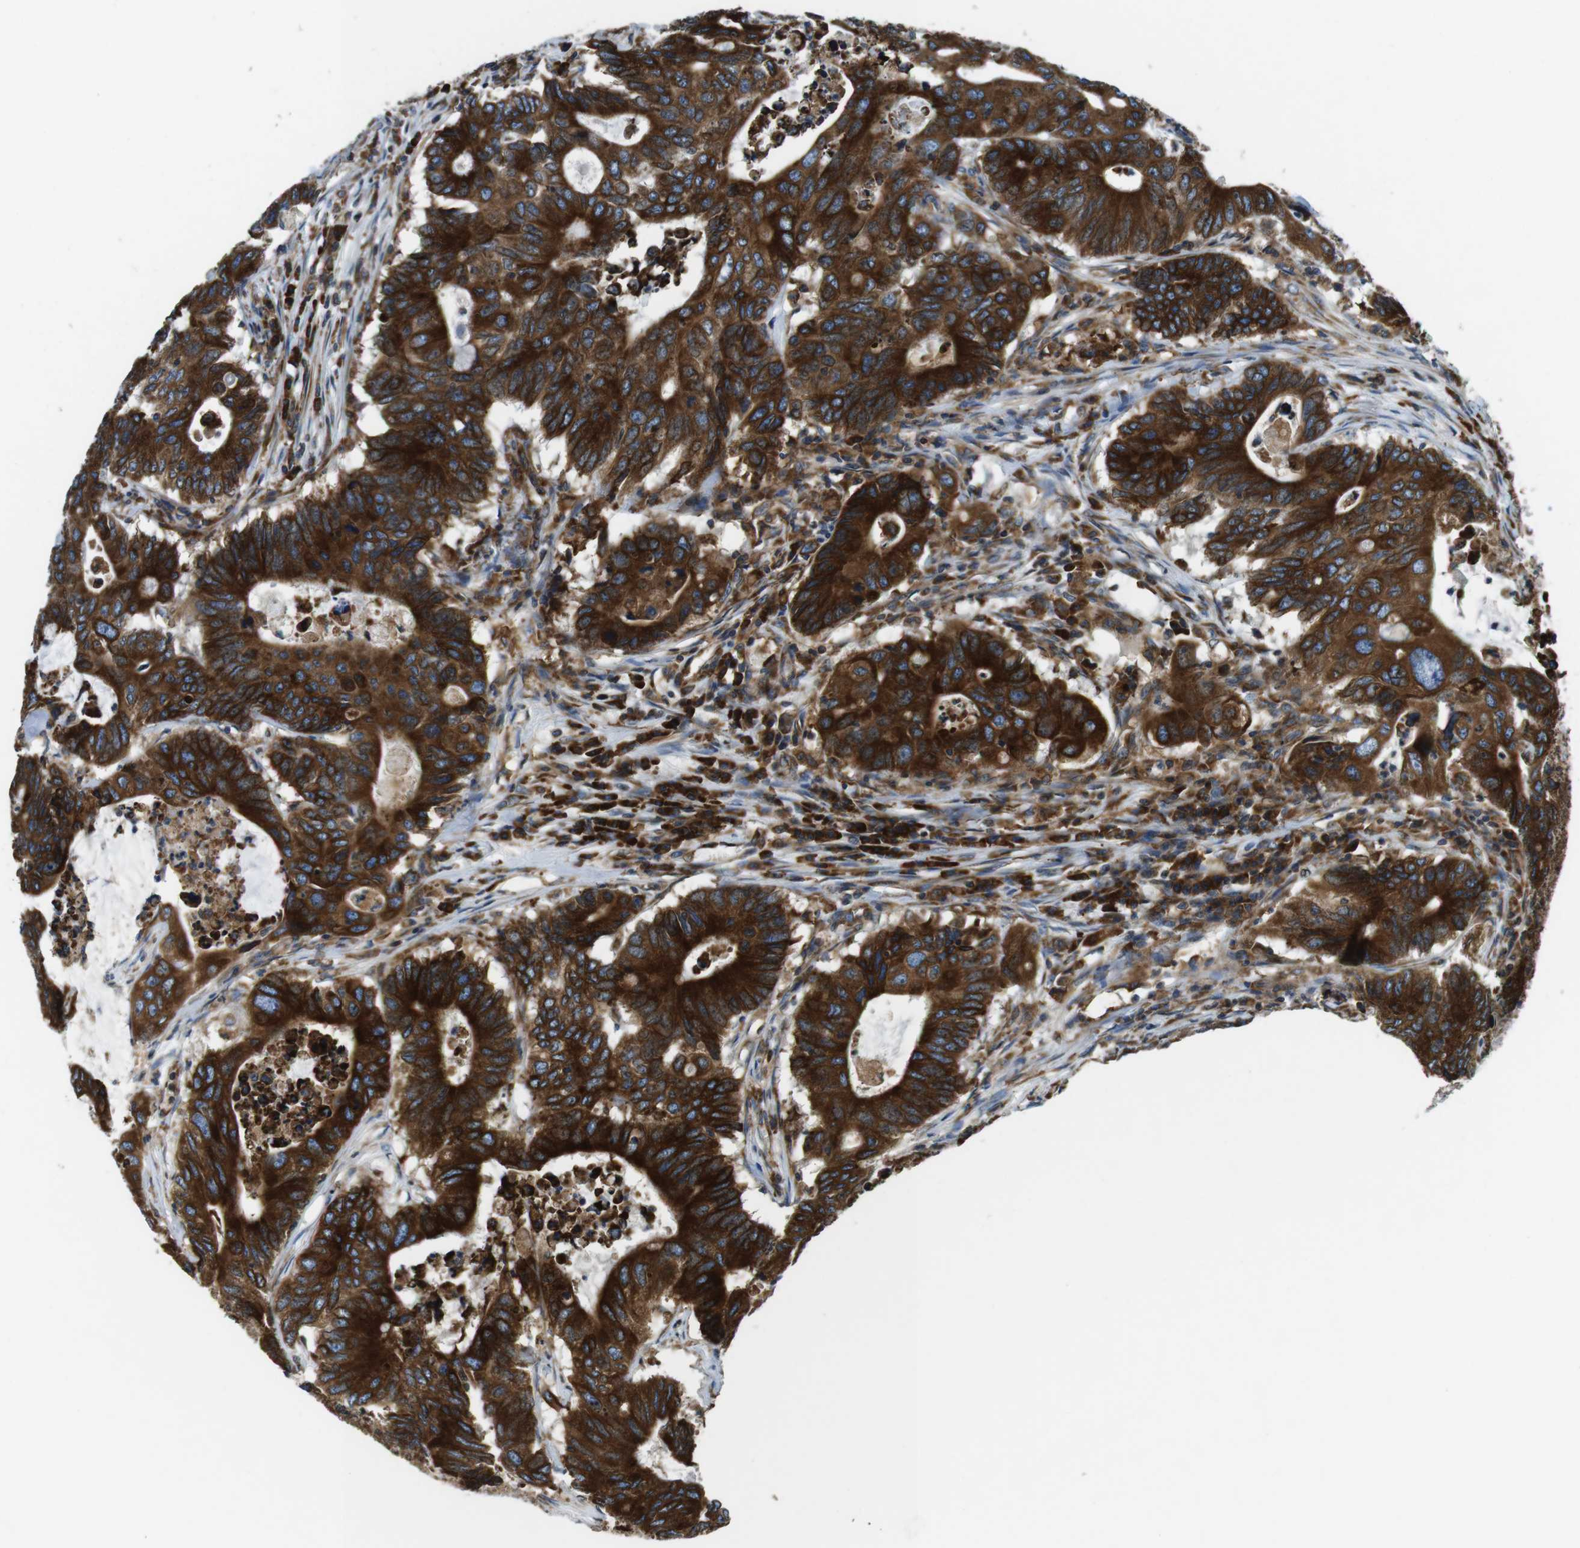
{"staining": {"intensity": "strong", "quantity": ">75%", "location": "cytoplasmic/membranous"}, "tissue": "colorectal cancer", "cell_type": "Tumor cells", "image_type": "cancer", "snomed": [{"axis": "morphology", "description": "Adenocarcinoma, NOS"}, {"axis": "topography", "description": "Colon"}], "caption": "Colorectal cancer stained for a protein displays strong cytoplasmic/membranous positivity in tumor cells.", "gene": "UGGT1", "patient": {"sex": "male", "age": 71}}